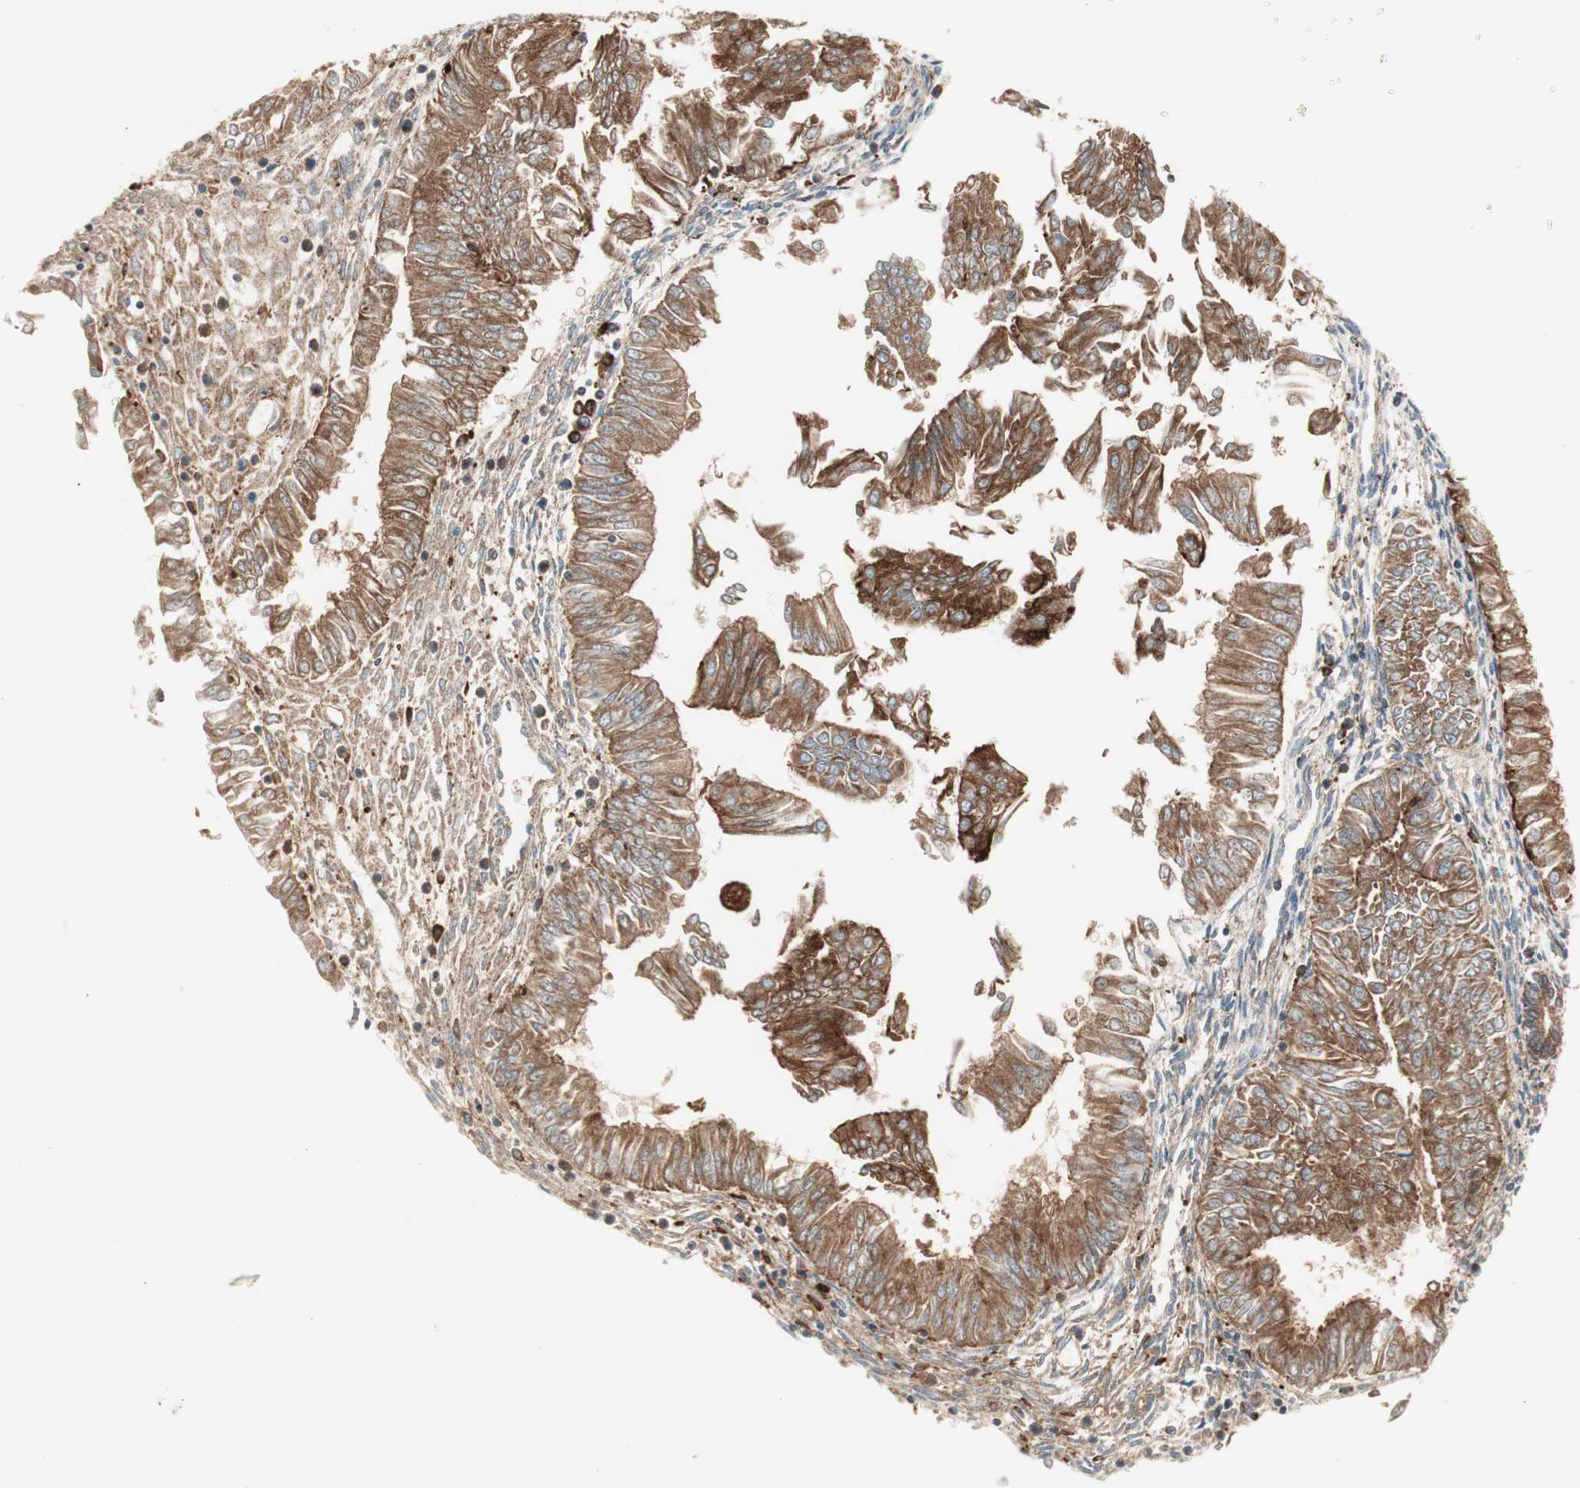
{"staining": {"intensity": "moderate", "quantity": "25%-75%", "location": "cytoplasmic/membranous"}, "tissue": "endometrial cancer", "cell_type": "Tumor cells", "image_type": "cancer", "snomed": [{"axis": "morphology", "description": "Adenocarcinoma, NOS"}, {"axis": "topography", "description": "Endometrium"}], "caption": "Brown immunohistochemical staining in endometrial cancer reveals moderate cytoplasmic/membranous positivity in about 25%-75% of tumor cells.", "gene": "ATP6V1G1", "patient": {"sex": "female", "age": 53}}